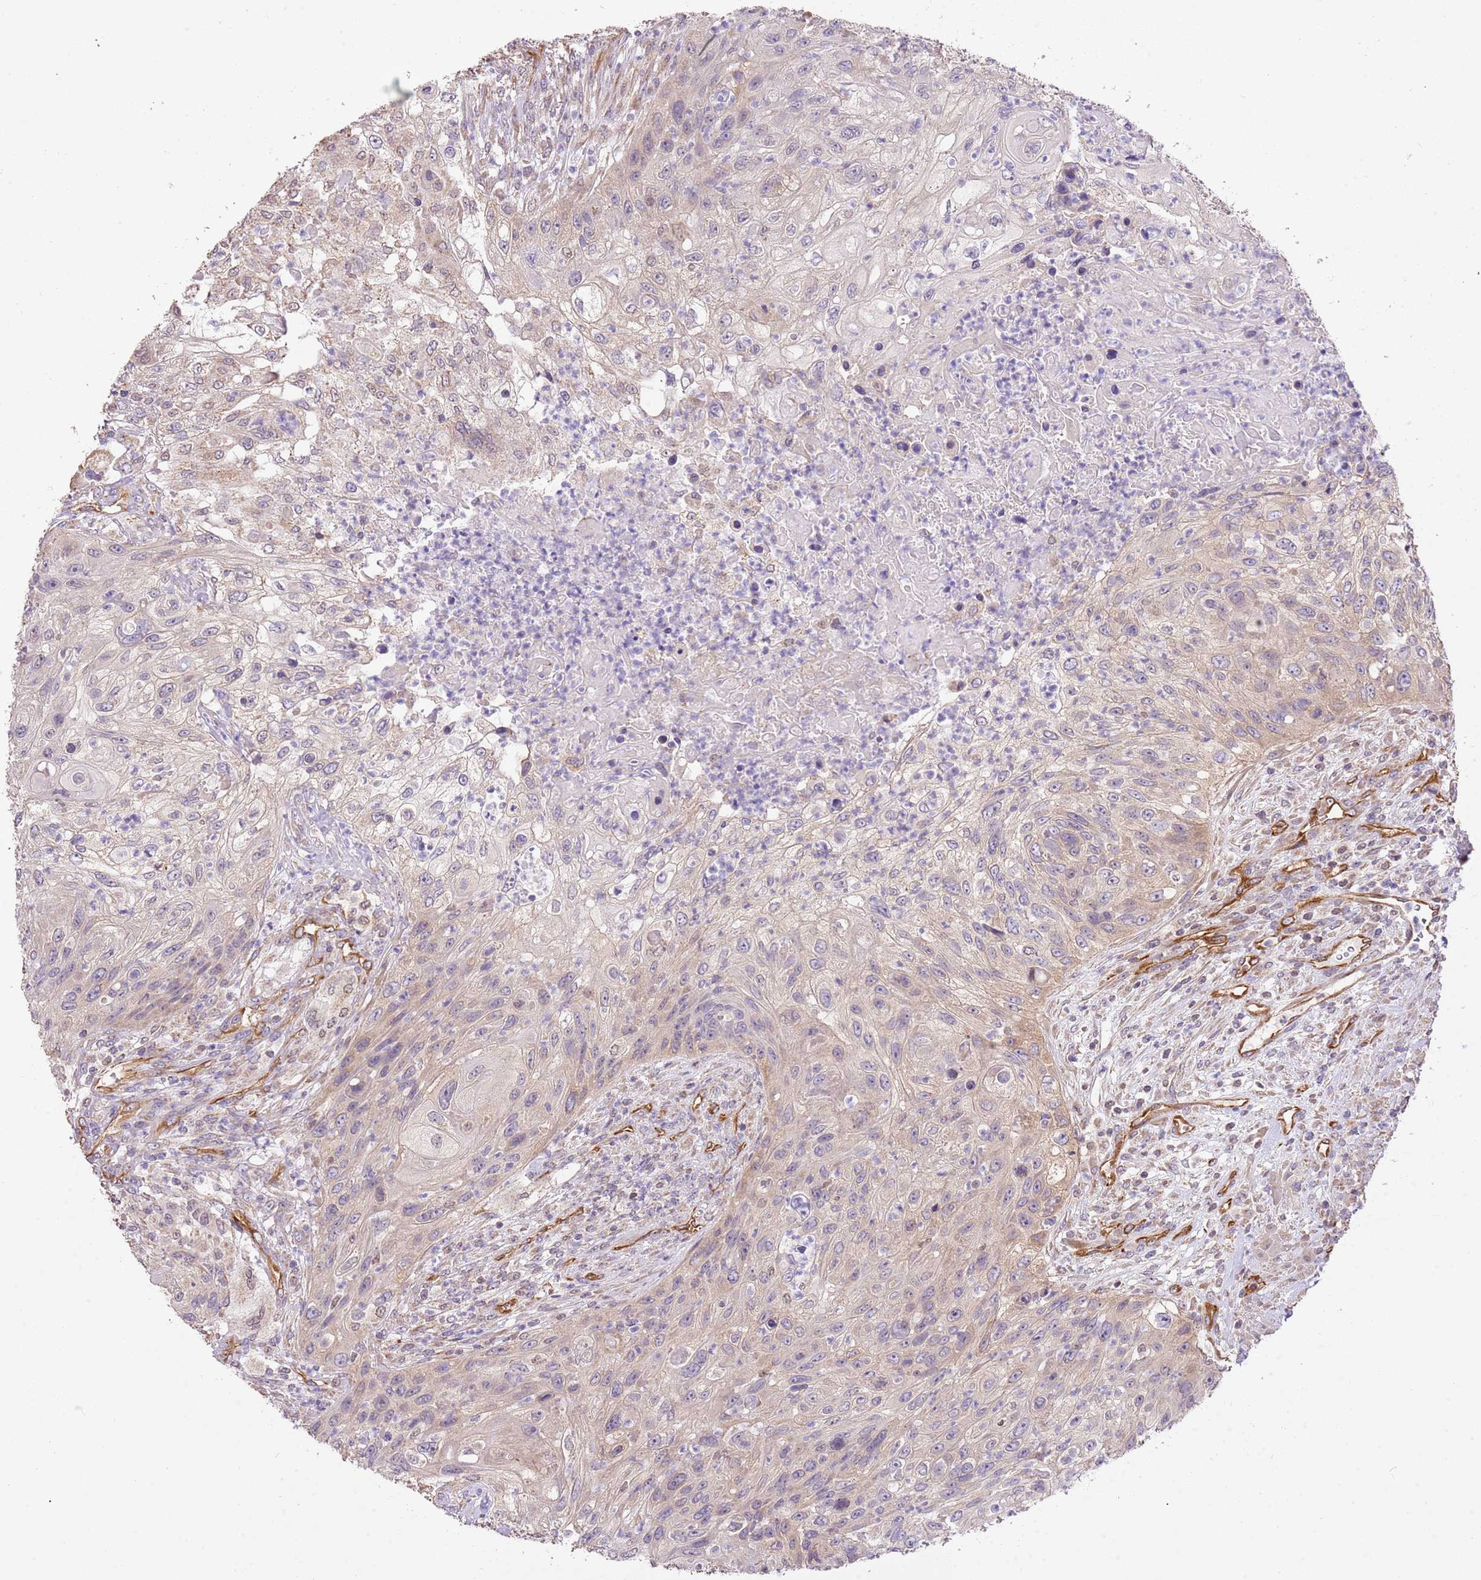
{"staining": {"intensity": "weak", "quantity": "<25%", "location": "cytoplasmic/membranous"}, "tissue": "urothelial cancer", "cell_type": "Tumor cells", "image_type": "cancer", "snomed": [{"axis": "morphology", "description": "Urothelial carcinoma, High grade"}, {"axis": "topography", "description": "Urinary bladder"}], "caption": "IHC image of human urothelial carcinoma (high-grade) stained for a protein (brown), which reveals no staining in tumor cells. (Brightfield microscopy of DAB immunohistochemistry at high magnification).", "gene": "DOCK9", "patient": {"sex": "female", "age": 60}}